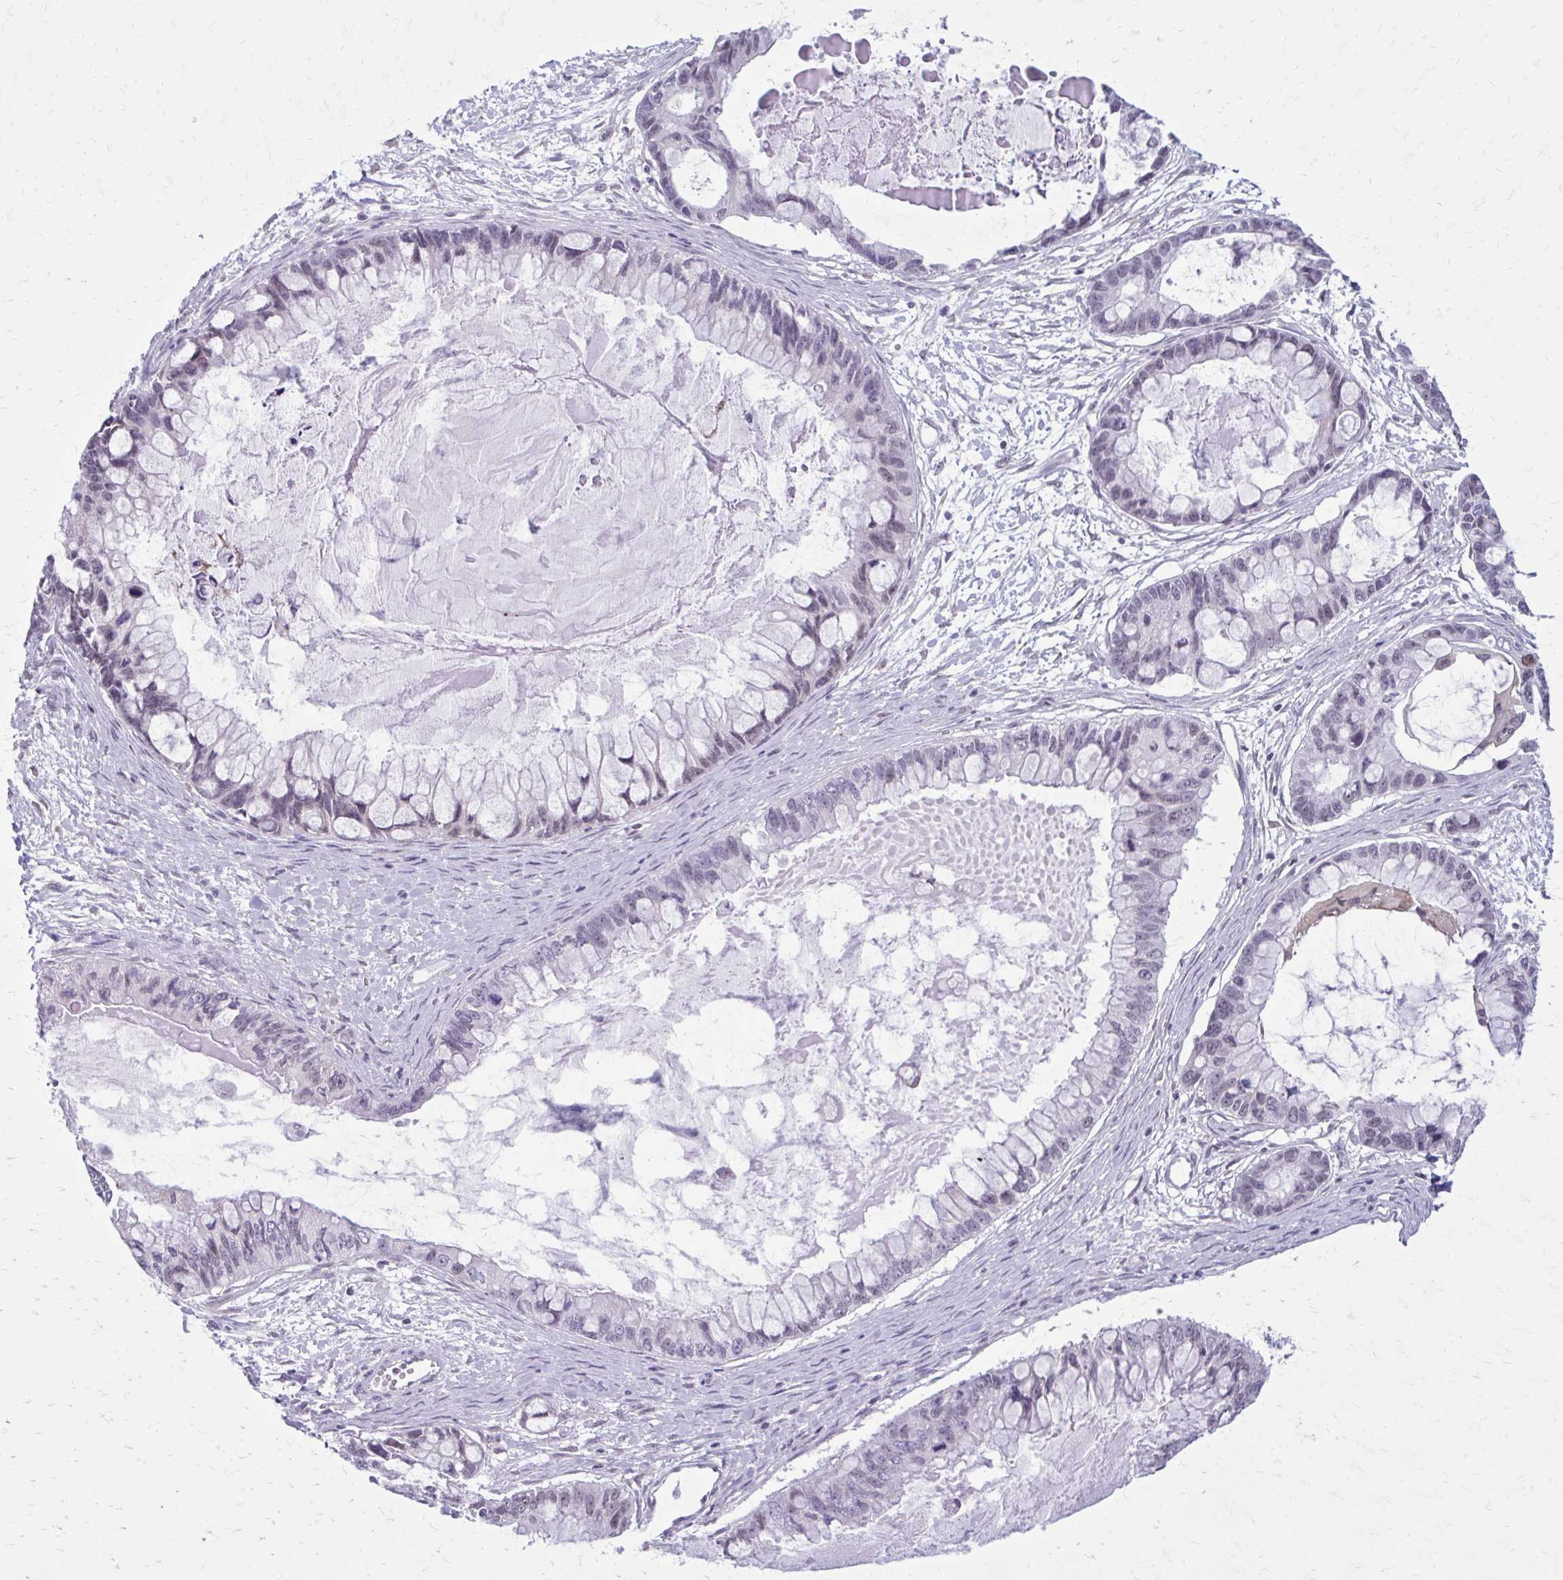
{"staining": {"intensity": "negative", "quantity": "none", "location": "none"}, "tissue": "ovarian cancer", "cell_type": "Tumor cells", "image_type": "cancer", "snomed": [{"axis": "morphology", "description": "Cystadenocarcinoma, mucinous, NOS"}, {"axis": "topography", "description": "Ovary"}], "caption": "High power microscopy micrograph of an IHC photomicrograph of ovarian mucinous cystadenocarcinoma, revealing no significant staining in tumor cells.", "gene": "PROSER1", "patient": {"sex": "female", "age": 63}}